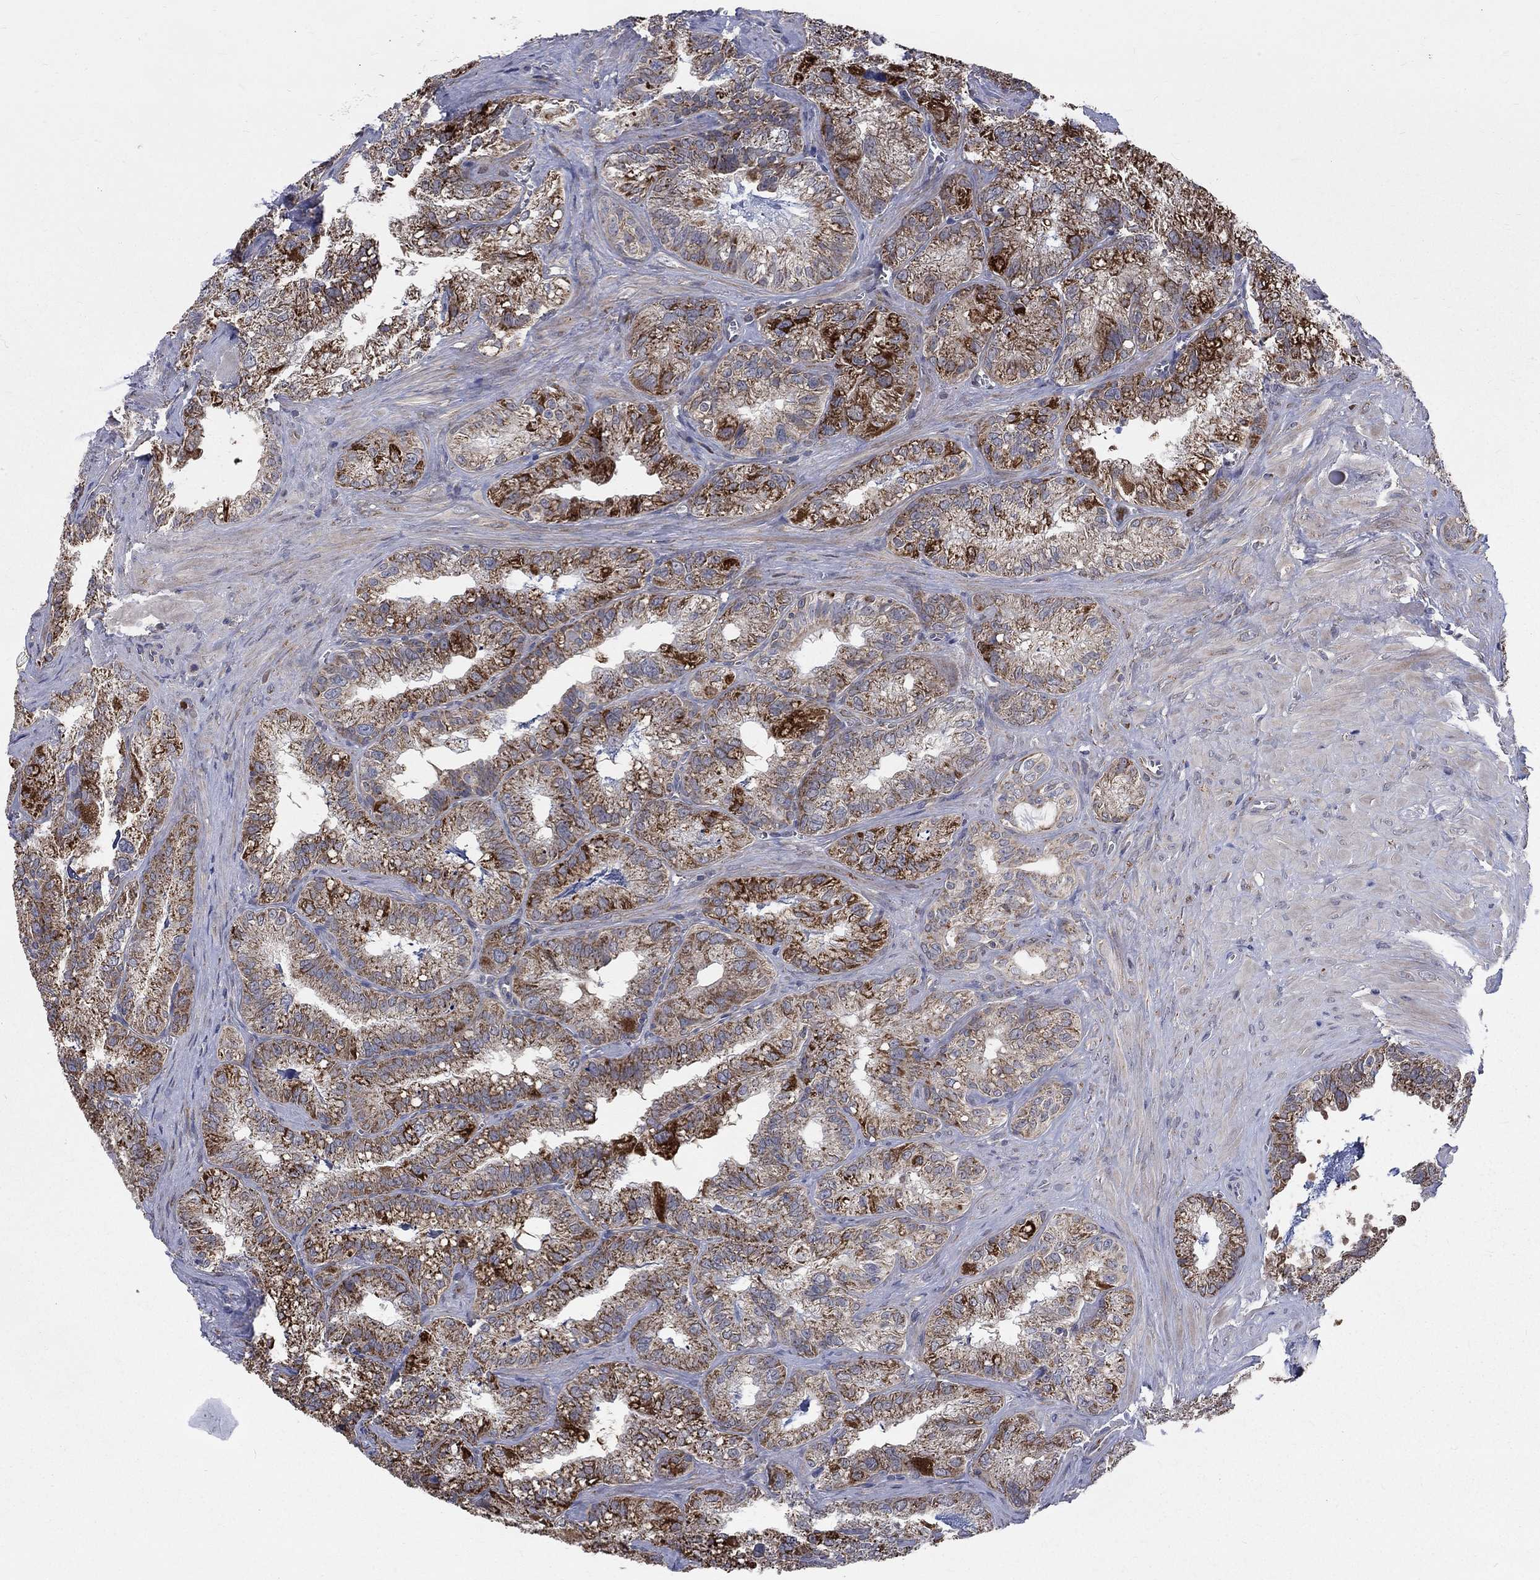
{"staining": {"intensity": "strong", "quantity": "25%-75%", "location": "cytoplasmic/membranous"}, "tissue": "seminal vesicle", "cell_type": "Glandular cells", "image_type": "normal", "snomed": [{"axis": "morphology", "description": "Normal tissue, NOS"}, {"axis": "topography", "description": "Seminal veicle"}], "caption": "Immunohistochemistry of benign seminal vesicle shows high levels of strong cytoplasmic/membranous positivity in approximately 25%-75% of glandular cells.", "gene": "NME7", "patient": {"sex": "male", "age": 57}}